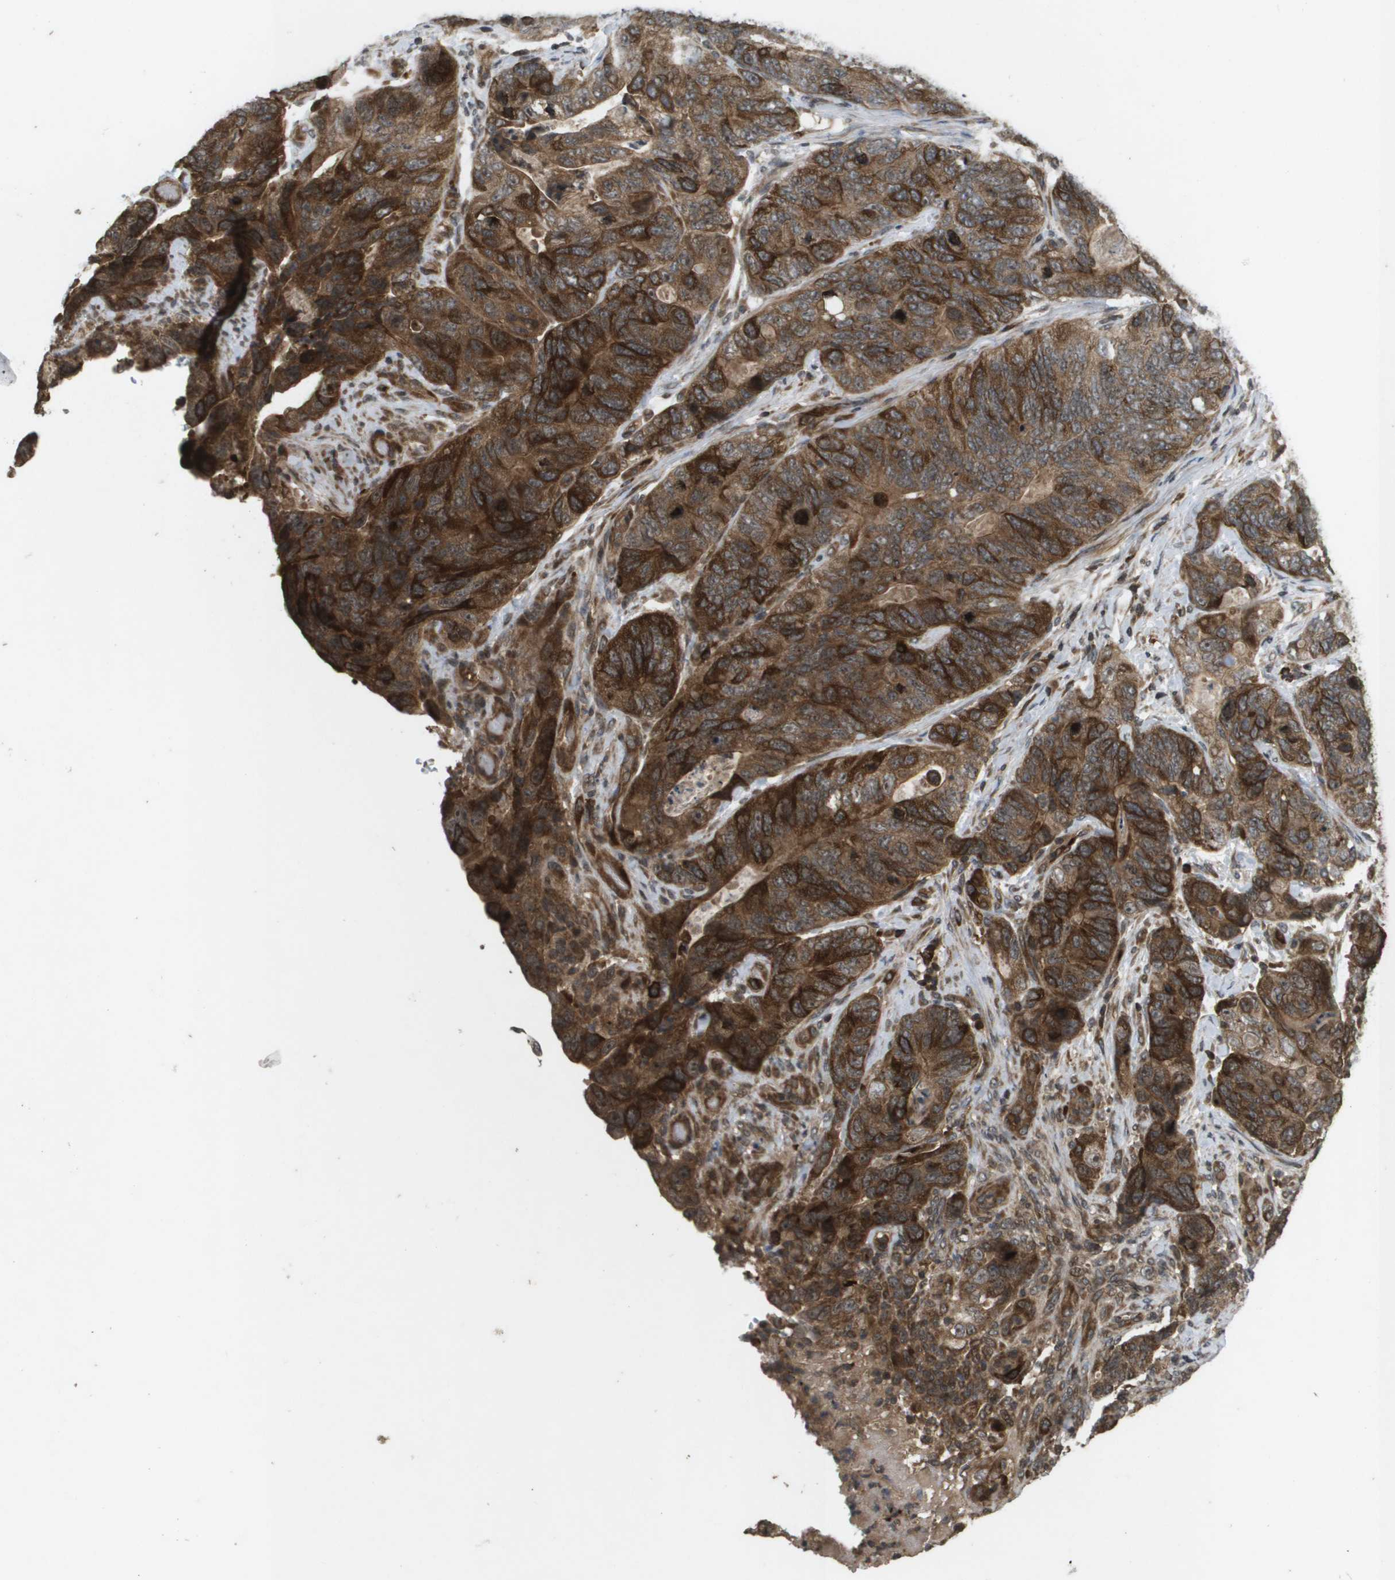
{"staining": {"intensity": "strong", "quantity": ">75%", "location": "cytoplasmic/membranous"}, "tissue": "stomach cancer", "cell_type": "Tumor cells", "image_type": "cancer", "snomed": [{"axis": "morphology", "description": "Adenocarcinoma, NOS"}, {"axis": "topography", "description": "Stomach"}], "caption": "Human stomach cancer stained with a brown dye displays strong cytoplasmic/membranous positive expression in about >75% of tumor cells.", "gene": "KIF11", "patient": {"sex": "female", "age": 89}}